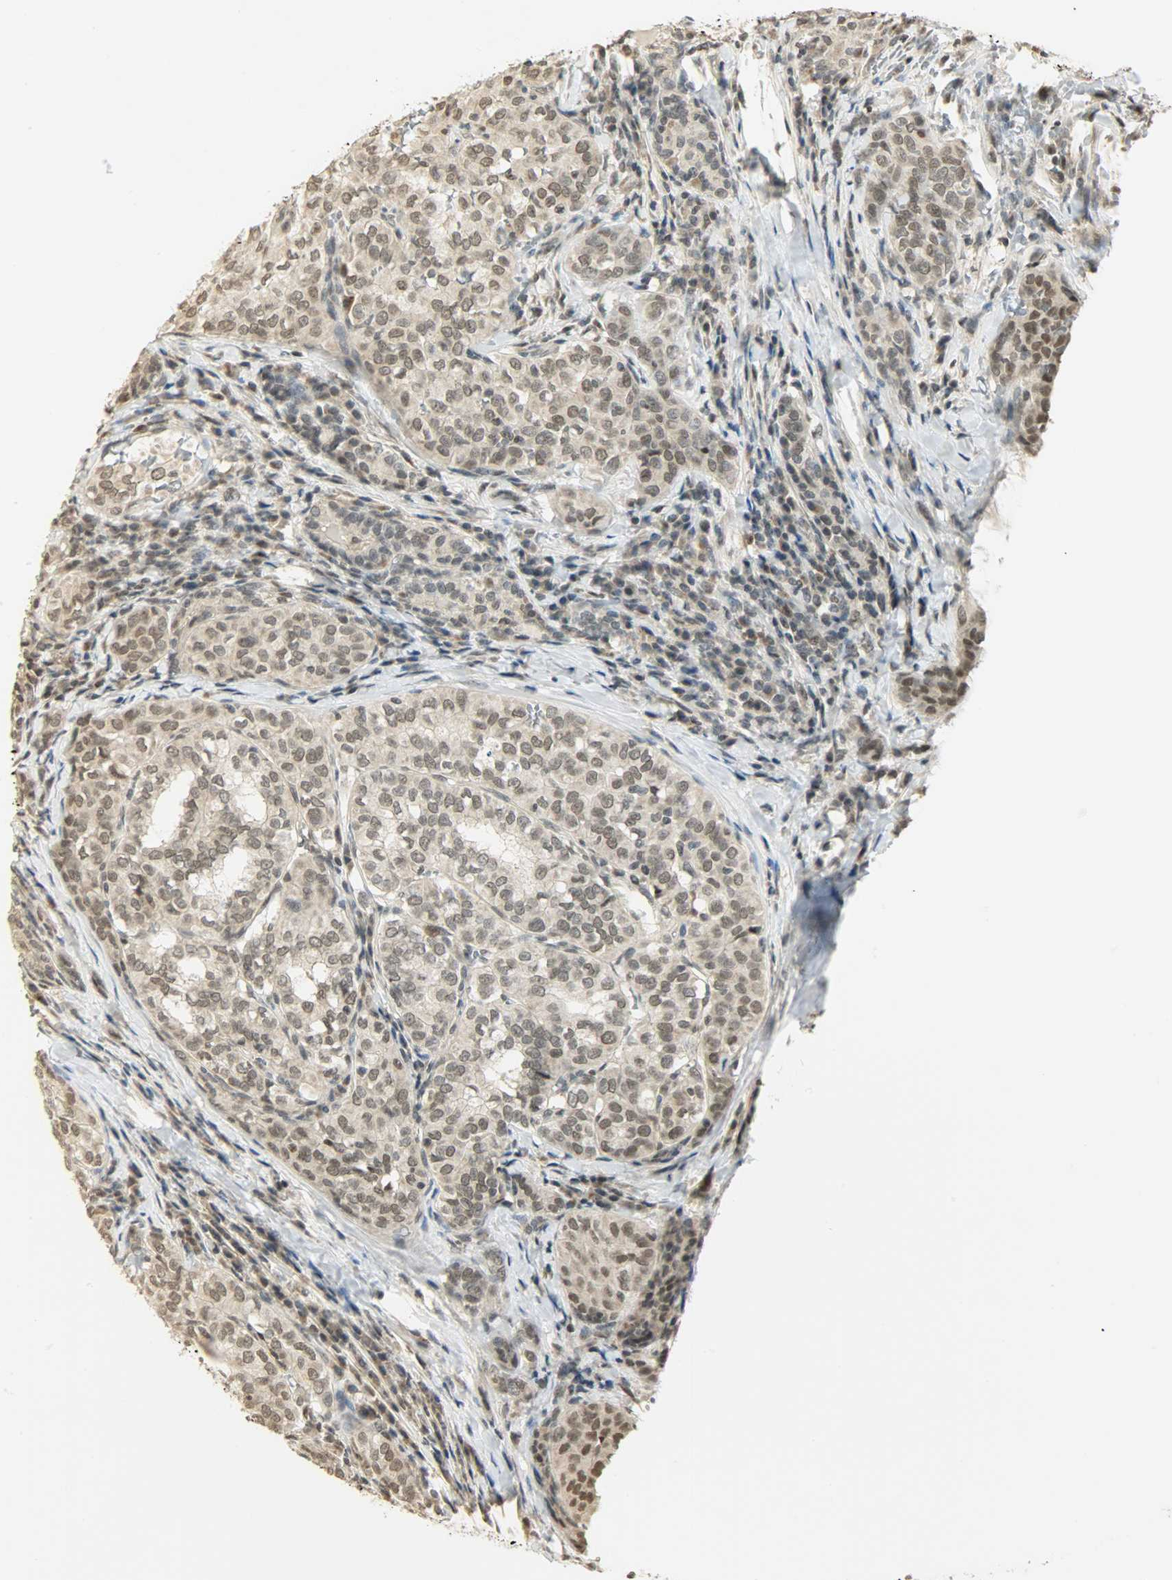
{"staining": {"intensity": "weak", "quantity": "25%-75%", "location": "nuclear"}, "tissue": "thyroid cancer", "cell_type": "Tumor cells", "image_type": "cancer", "snomed": [{"axis": "morphology", "description": "Papillary adenocarcinoma, NOS"}, {"axis": "topography", "description": "Thyroid gland"}], "caption": "Protein staining of papillary adenocarcinoma (thyroid) tissue shows weak nuclear positivity in about 25%-75% of tumor cells.", "gene": "SMARCA5", "patient": {"sex": "female", "age": 30}}